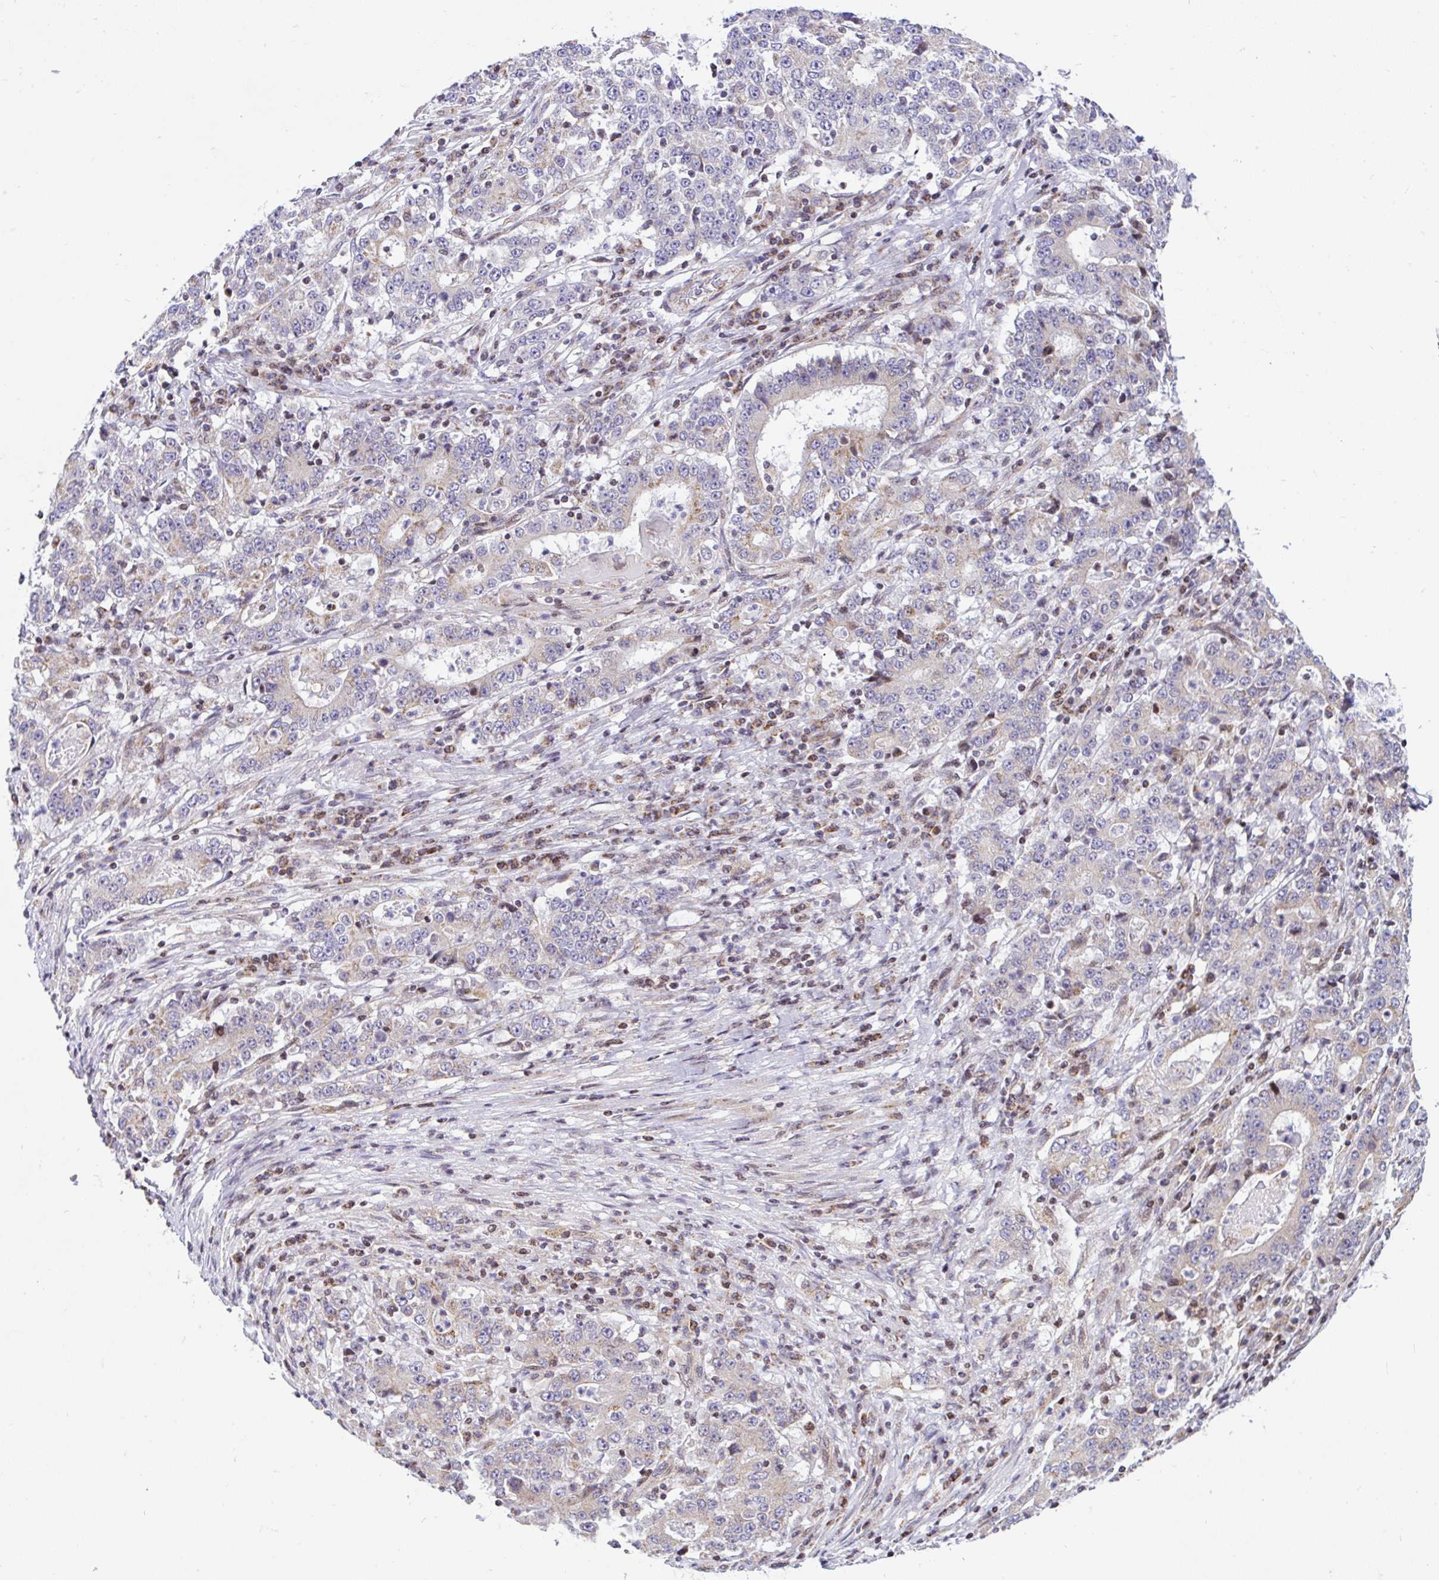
{"staining": {"intensity": "negative", "quantity": "none", "location": "none"}, "tissue": "stomach cancer", "cell_type": "Tumor cells", "image_type": "cancer", "snomed": [{"axis": "morphology", "description": "Adenocarcinoma, NOS"}, {"axis": "topography", "description": "Stomach"}], "caption": "IHC of human stomach adenocarcinoma exhibits no expression in tumor cells.", "gene": "FIGNL1", "patient": {"sex": "male", "age": 59}}